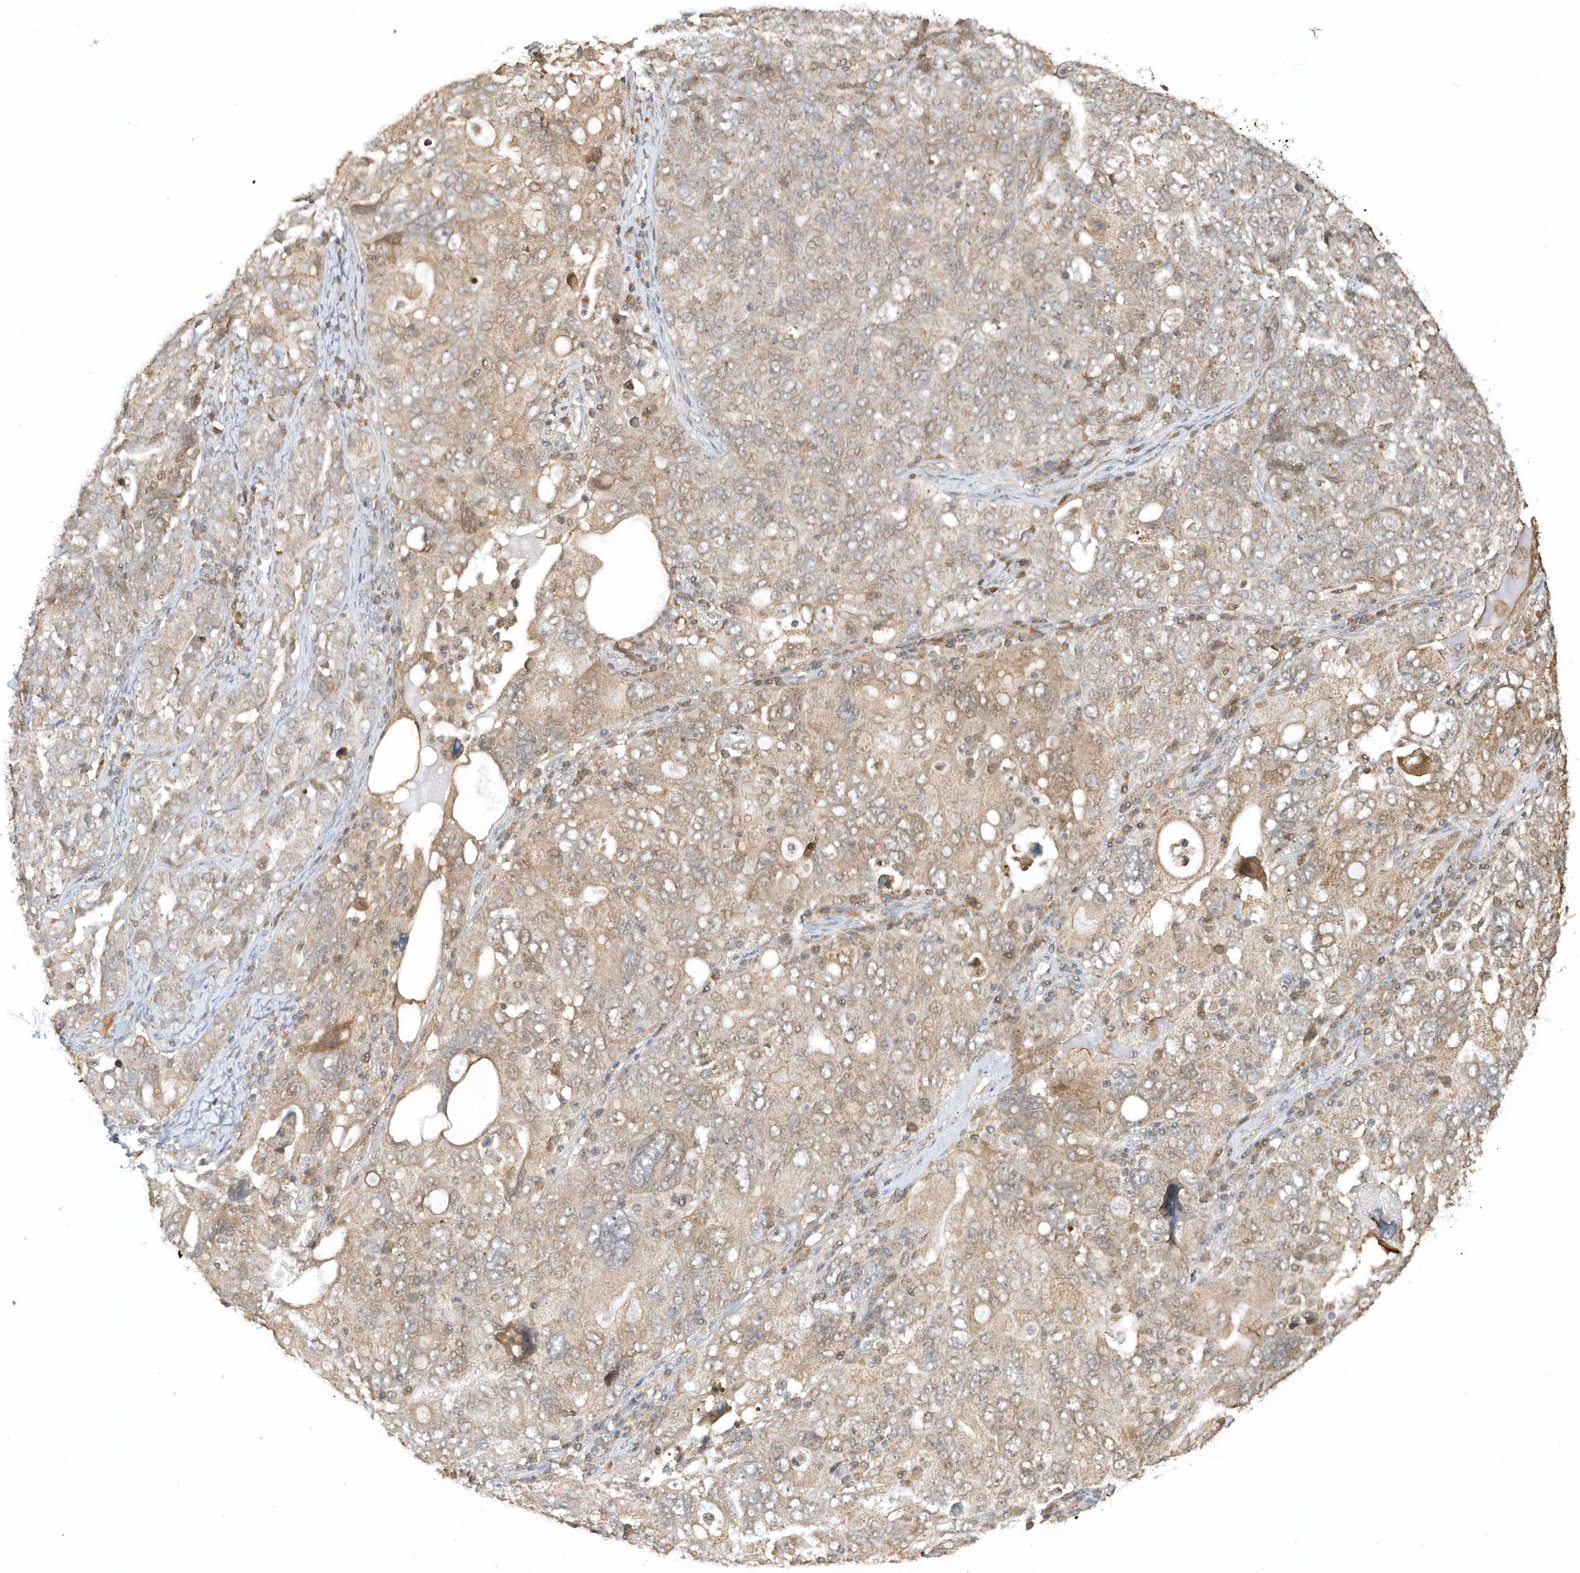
{"staining": {"intensity": "weak", "quantity": ">75%", "location": "cytoplasmic/membranous"}, "tissue": "ovarian cancer", "cell_type": "Tumor cells", "image_type": "cancer", "snomed": [{"axis": "morphology", "description": "Carcinoma, endometroid"}, {"axis": "topography", "description": "Ovary"}], "caption": "Immunohistochemistry of ovarian cancer (endometroid carcinoma) demonstrates low levels of weak cytoplasmic/membranous positivity in approximately >75% of tumor cells.", "gene": "PSMD6", "patient": {"sex": "female", "age": 62}}